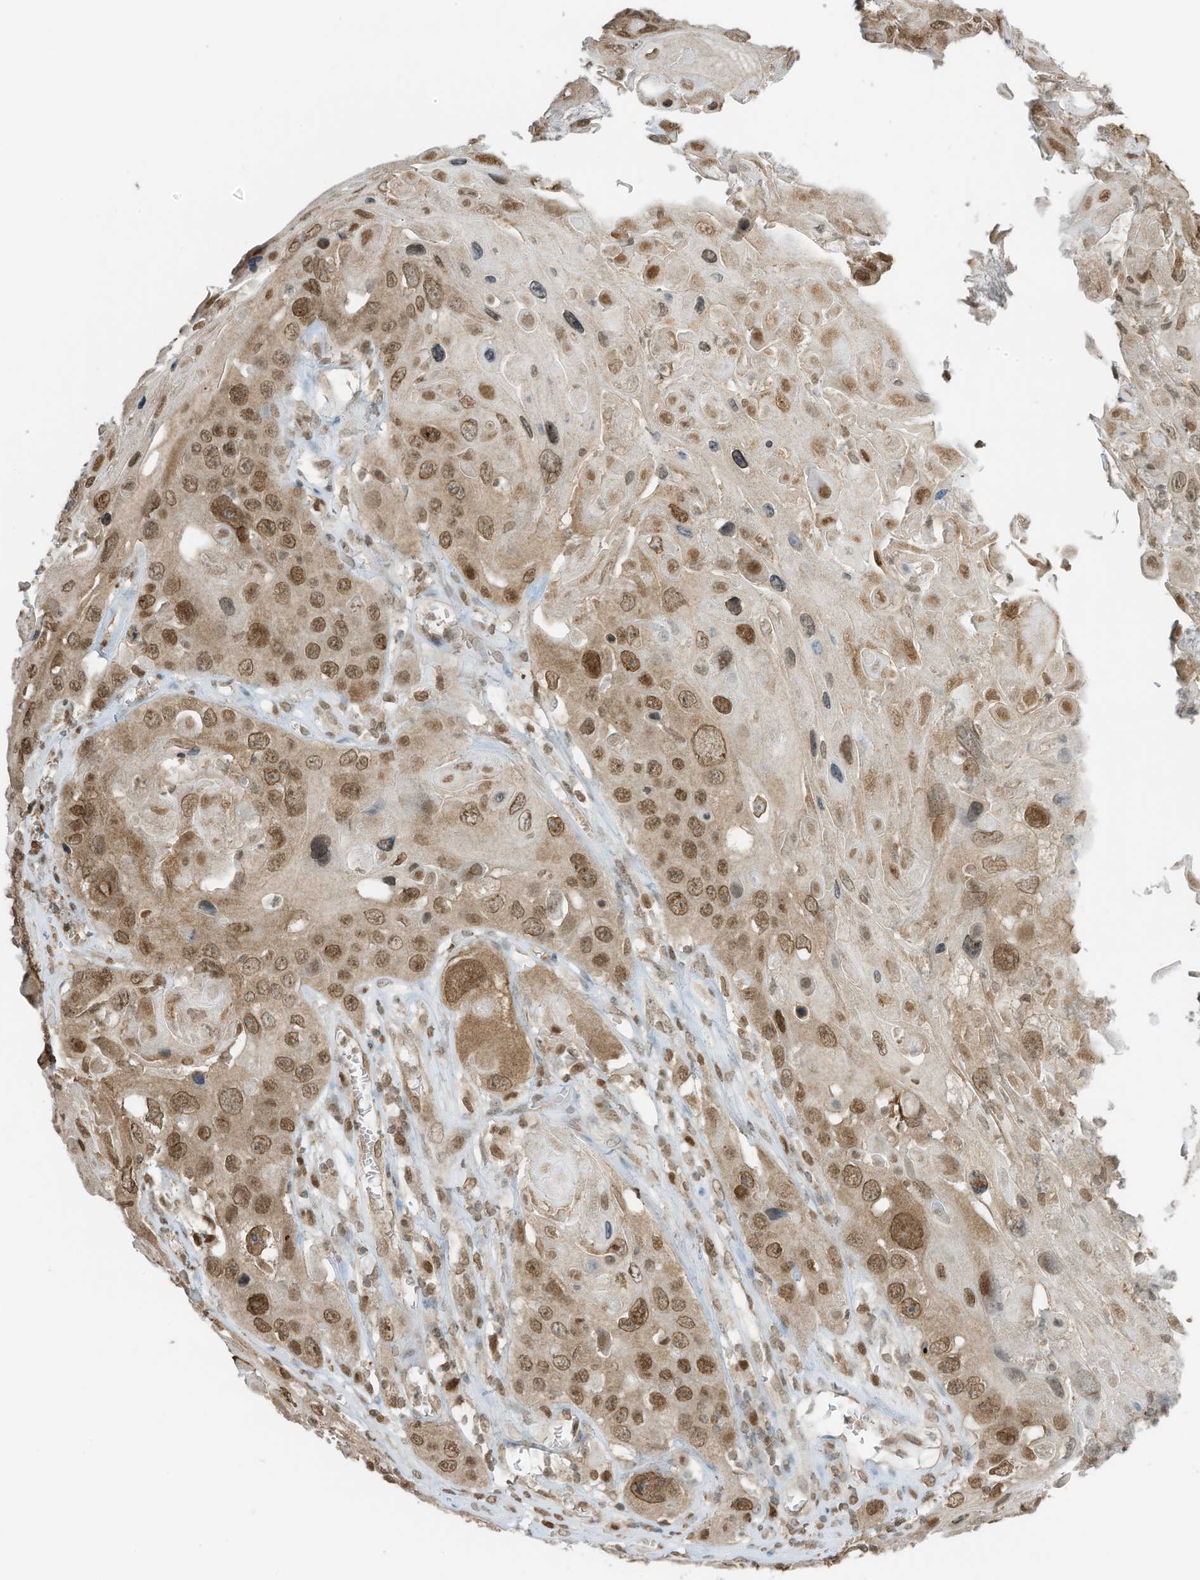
{"staining": {"intensity": "moderate", "quantity": ">75%", "location": "nuclear"}, "tissue": "skin cancer", "cell_type": "Tumor cells", "image_type": "cancer", "snomed": [{"axis": "morphology", "description": "Squamous cell carcinoma, NOS"}, {"axis": "topography", "description": "Skin"}], "caption": "DAB (3,3'-diaminobenzidine) immunohistochemical staining of skin cancer shows moderate nuclear protein expression in approximately >75% of tumor cells.", "gene": "KPNB1", "patient": {"sex": "male", "age": 55}}